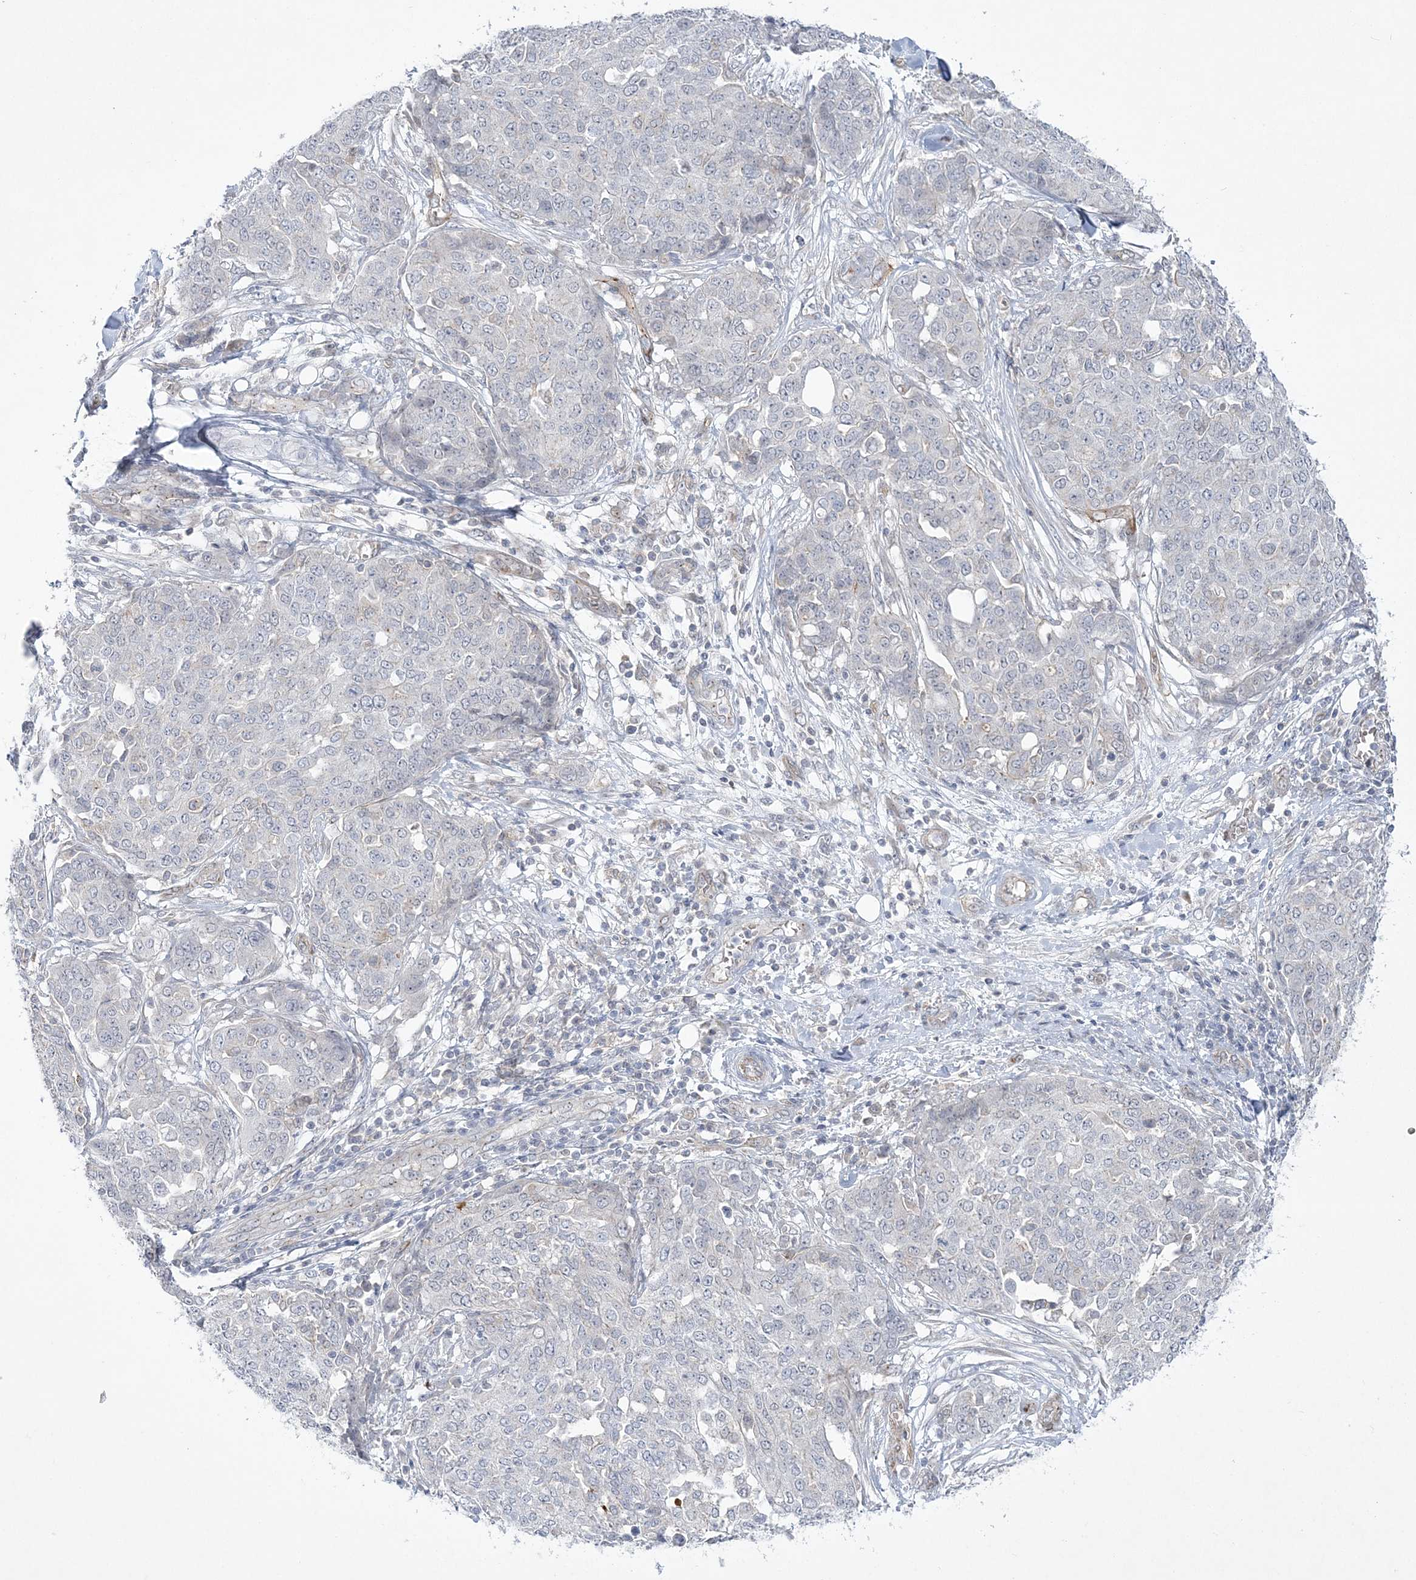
{"staining": {"intensity": "negative", "quantity": "none", "location": "none"}, "tissue": "ovarian cancer", "cell_type": "Tumor cells", "image_type": "cancer", "snomed": [{"axis": "morphology", "description": "Cystadenocarcinoma, serous, NOS"}, {"axis": "topography", "description": "Soft tissue"}, {"axis": "topography", "description": "Ovary"}], "caption": "Immunohistochemistry (IHC) of human ovarian serous cystadenocarcinoma exhibits no staining in tumor cells.", "gene": "ADAMTS12", "patient": {"sex": "female", "age": 57}}